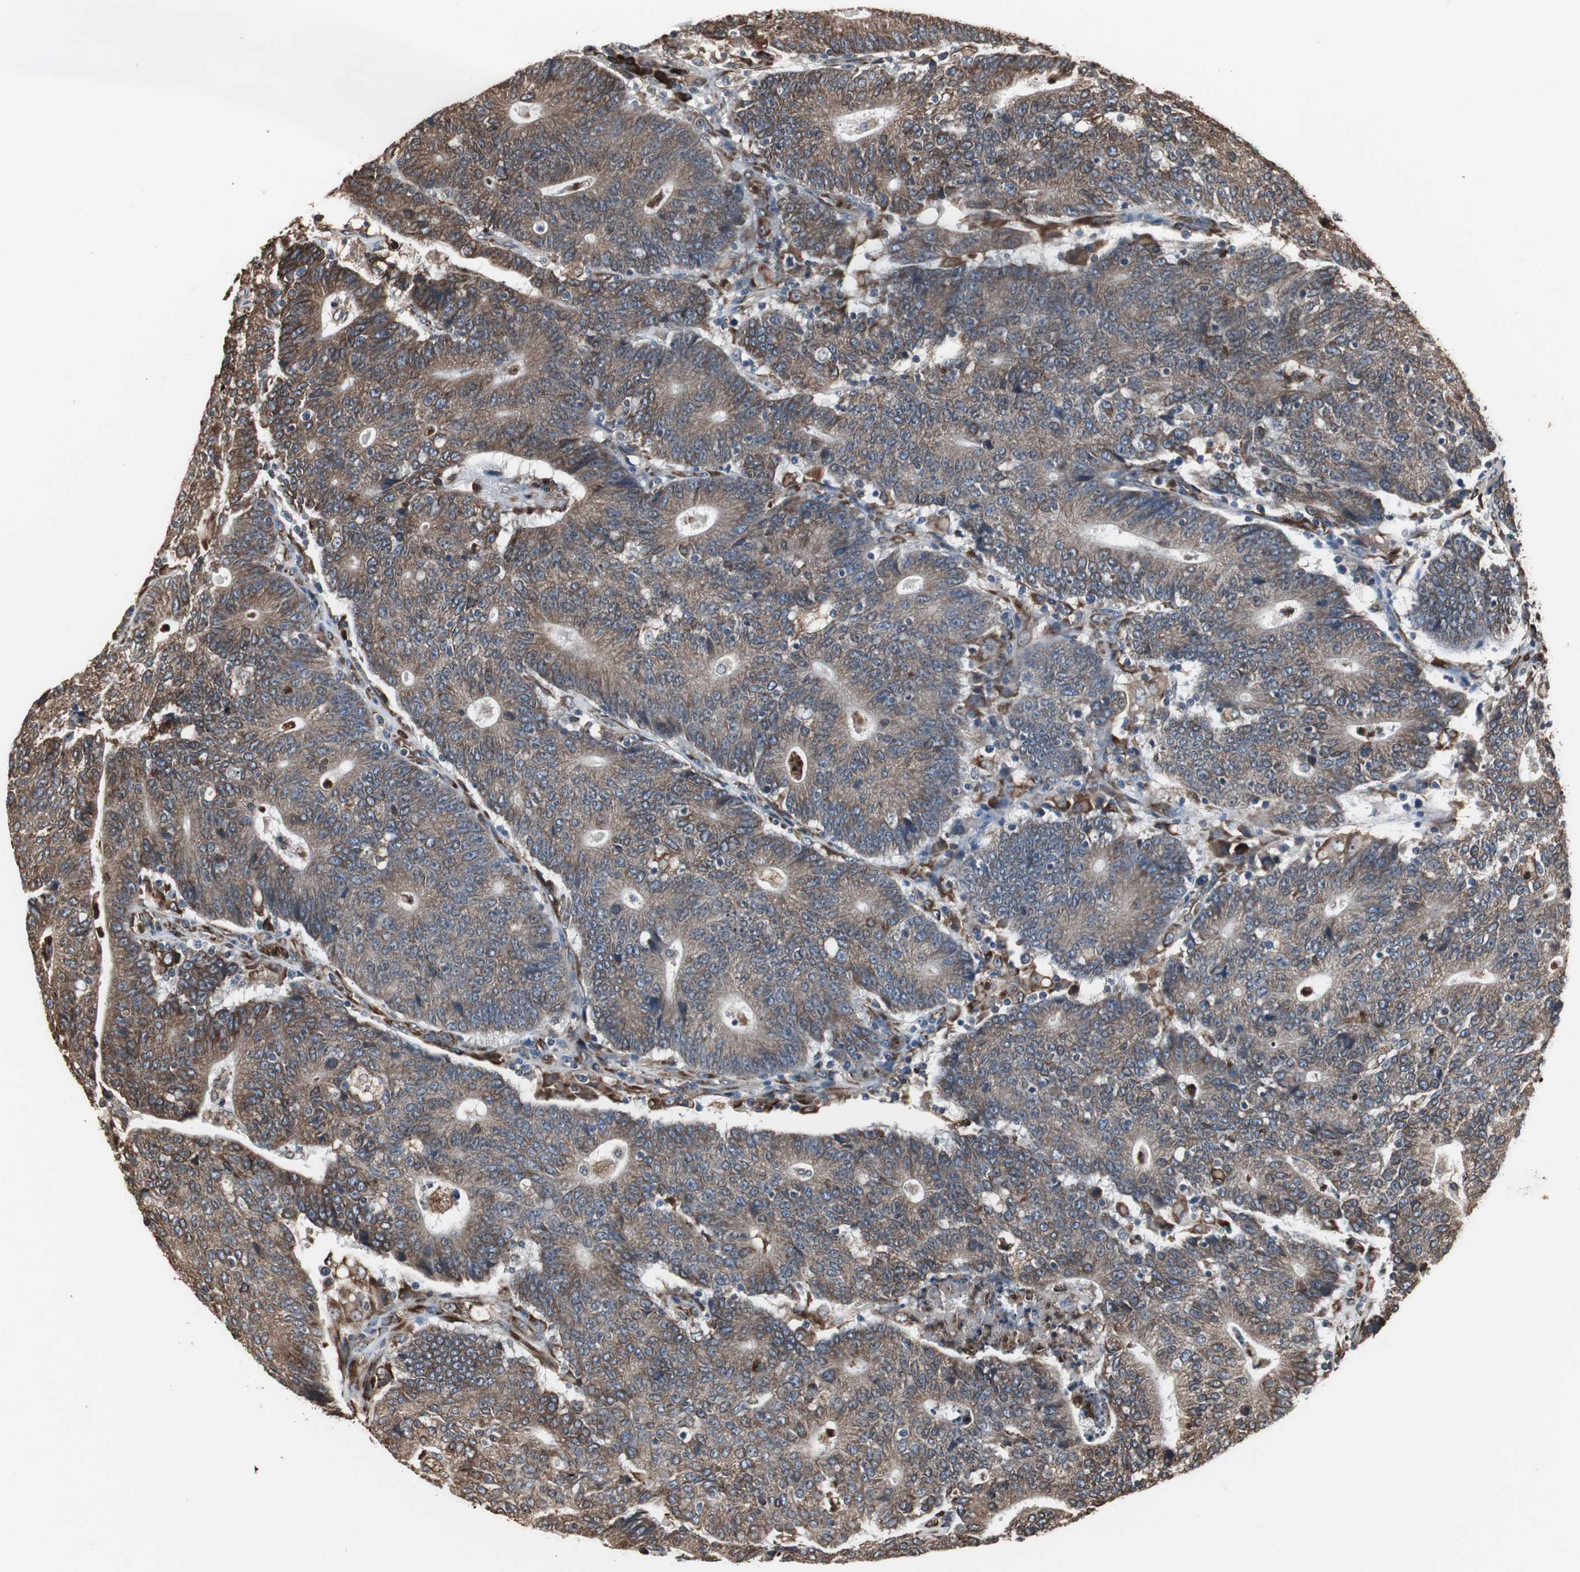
{"staining": {"intensity": "moderate", "quantity": ">75%", "location": "cytoplasmic/membranous"}, "tissue": "colorectal cancer", "cell_type": "Tumor cells", "image_type": "cancer", "snomed": [{"axis": "morphology", "description": "Normal tissue, NOS"}, {"axis": "morphology", "description": "Adenocarcinoma, NOS"}, {"axis": "topography", "description": "Colon"}], "caption": "Human adenocarcinoma (colorectal) stained with a brown dye demonstrates moderate cytoplasmic/membranous positive expression in approximately >75% of tumor cells.", "gene": "CALU", "patient": {"sex": "female", "age": 75}}